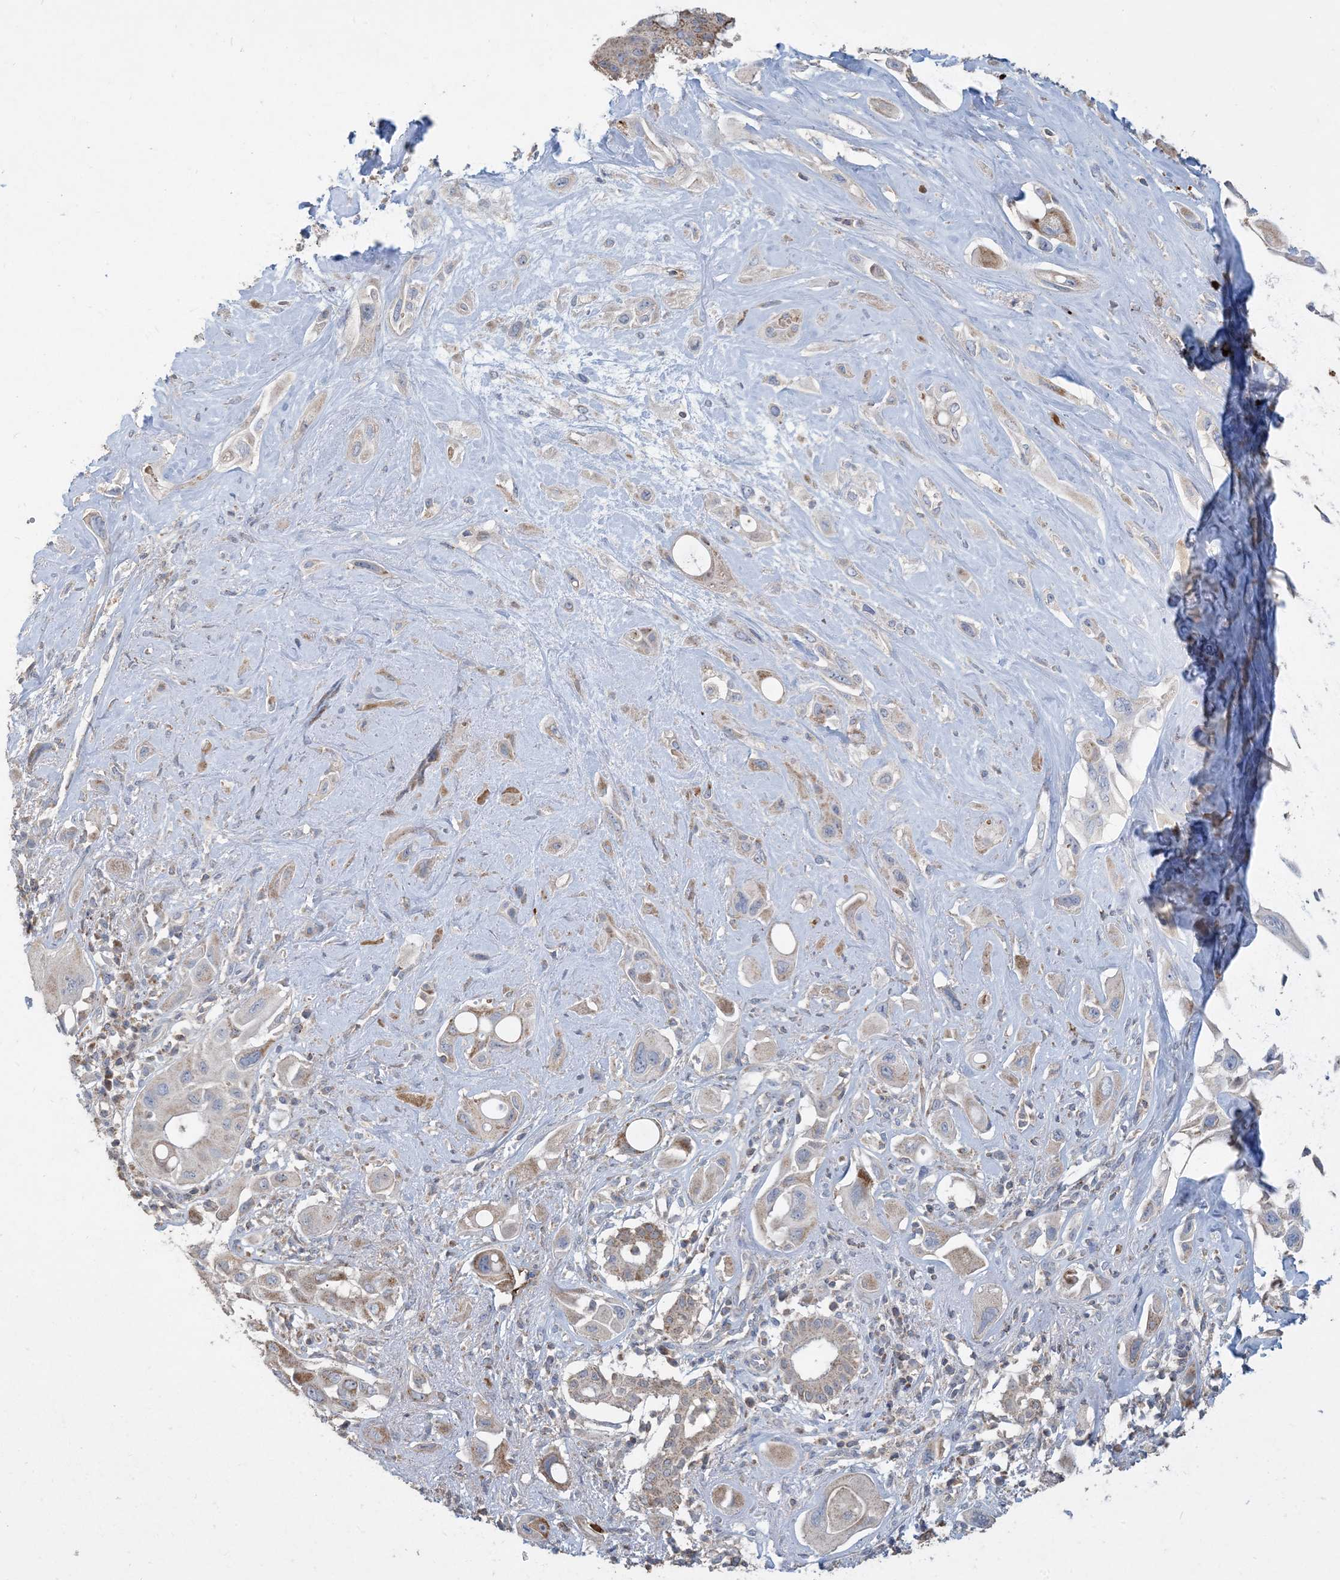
{"staining": {"intensity": "moderate", "quantity": "<25%", "location": "cytoplasmic/membranous"}, "tissue": "pancreatic cancer", "cell_type": "Tumor cells", "image_type": "cancer", "snomed": [{"axis": "morphology", "description": "Adenocarcinoma, NOS"}, {"axis": "topography", "description": "Pancreas"}], "caption": "An immunohistochemistry photomicrograph of tumor tissue is shown. Protein staining in brown labels moderate cytoplasmic/membranous positivity in pancreatic adenocarcinoma within tumor cells. (IHC, brightfield microscopy, high magnification).", "gene": "ECHDC1", "patient": {"sex": "male", "age": 68}}